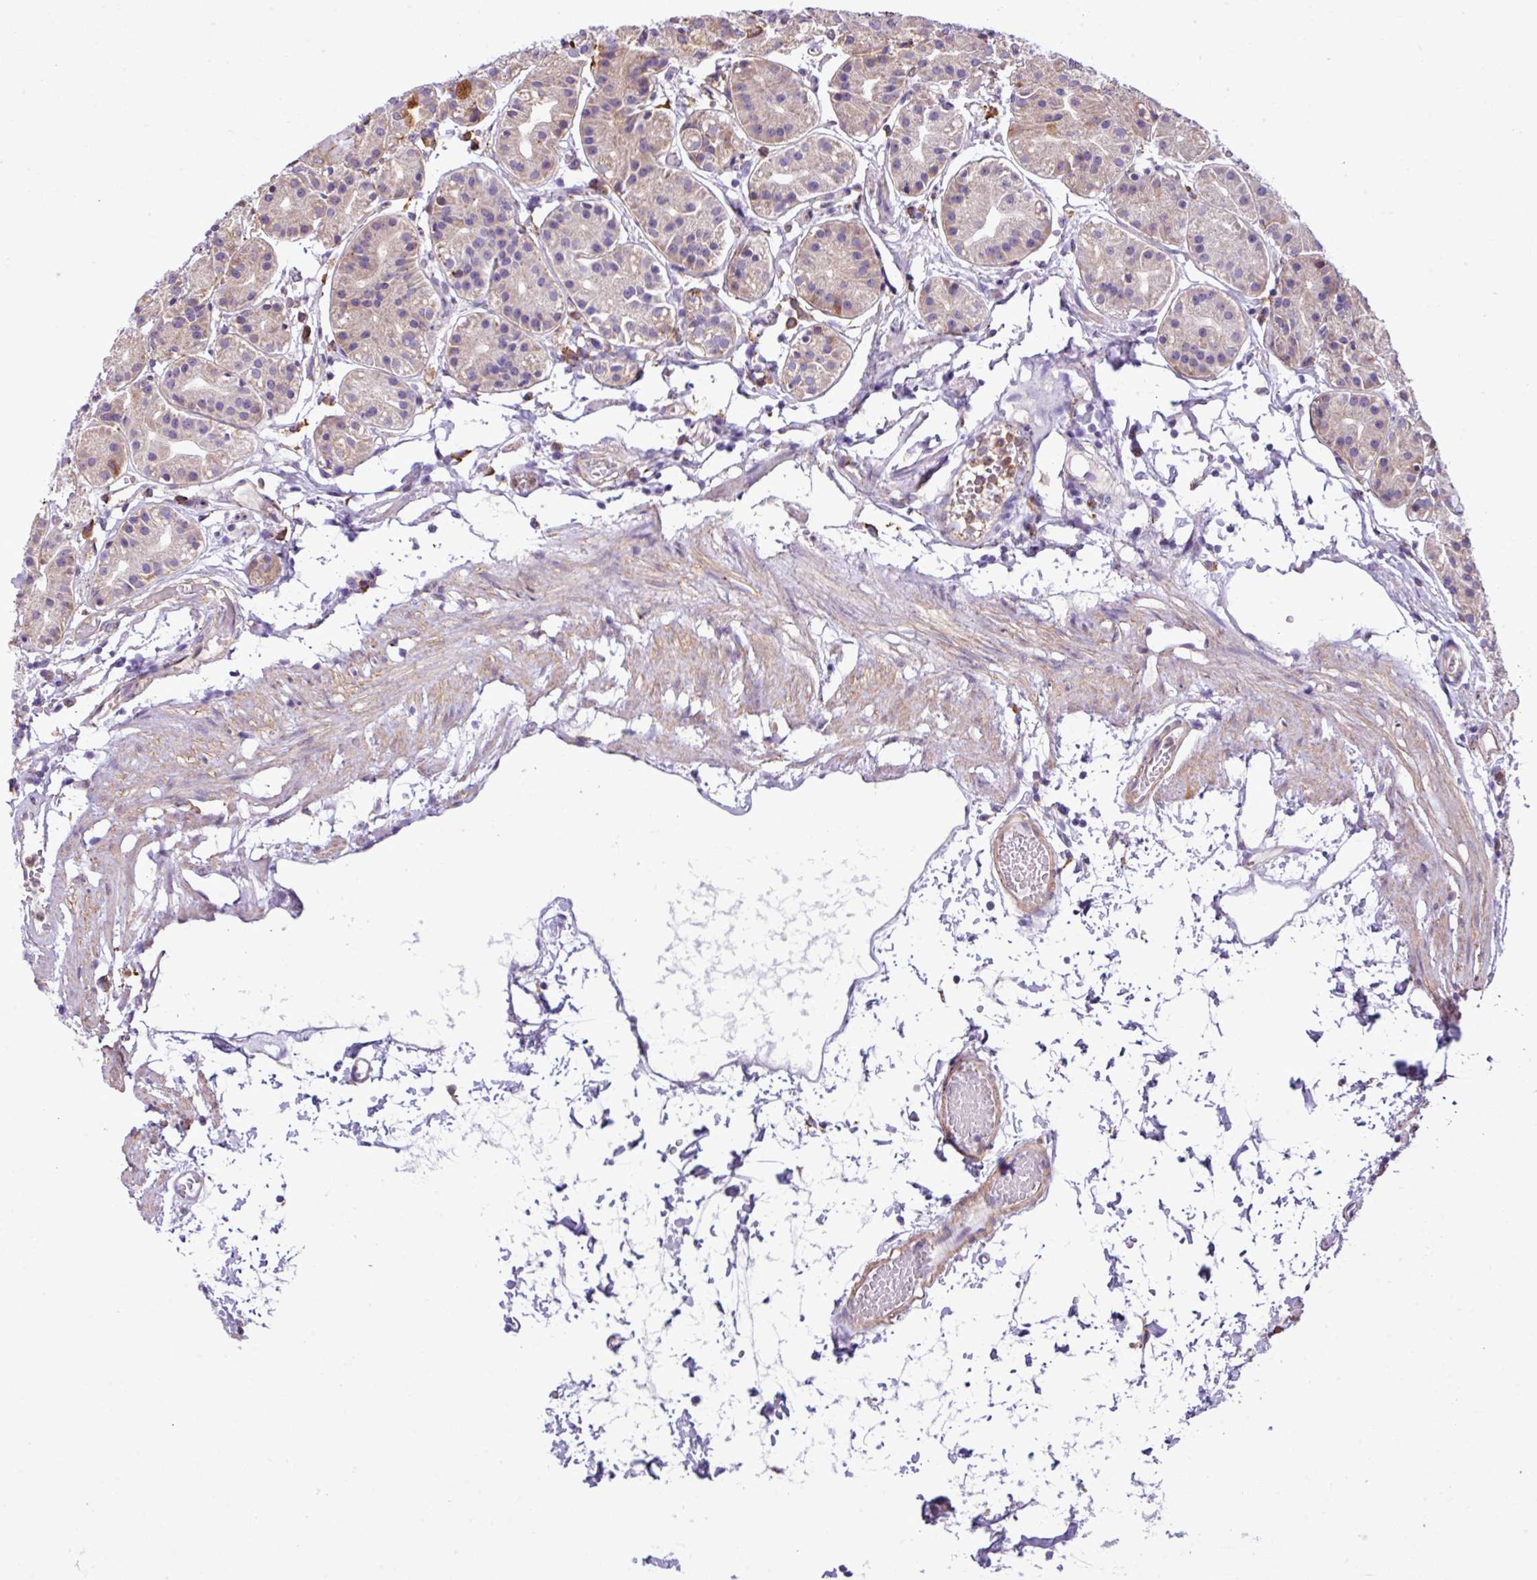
{"staining": {"intensity": "moderate", "quantity": "<25%", "location": "cytoplasmic/membranous"}, "tissue": "stomach", "cell_type": "Glandular cells", "image_type": "normal", "snomed": [{"axis": "morphology", "description": "Normal tissue, NOS"}, {"axis": "topography", "description": "Stomach"}], "caption": "This is a histology image of immunohistochemistry staining of benign stomach, which shows moderate positivity in the cytoplasmic/membranous of glandular cells.", "gene": "ZSCAN5A", "patient": {"sex": "female", "age": 57}}